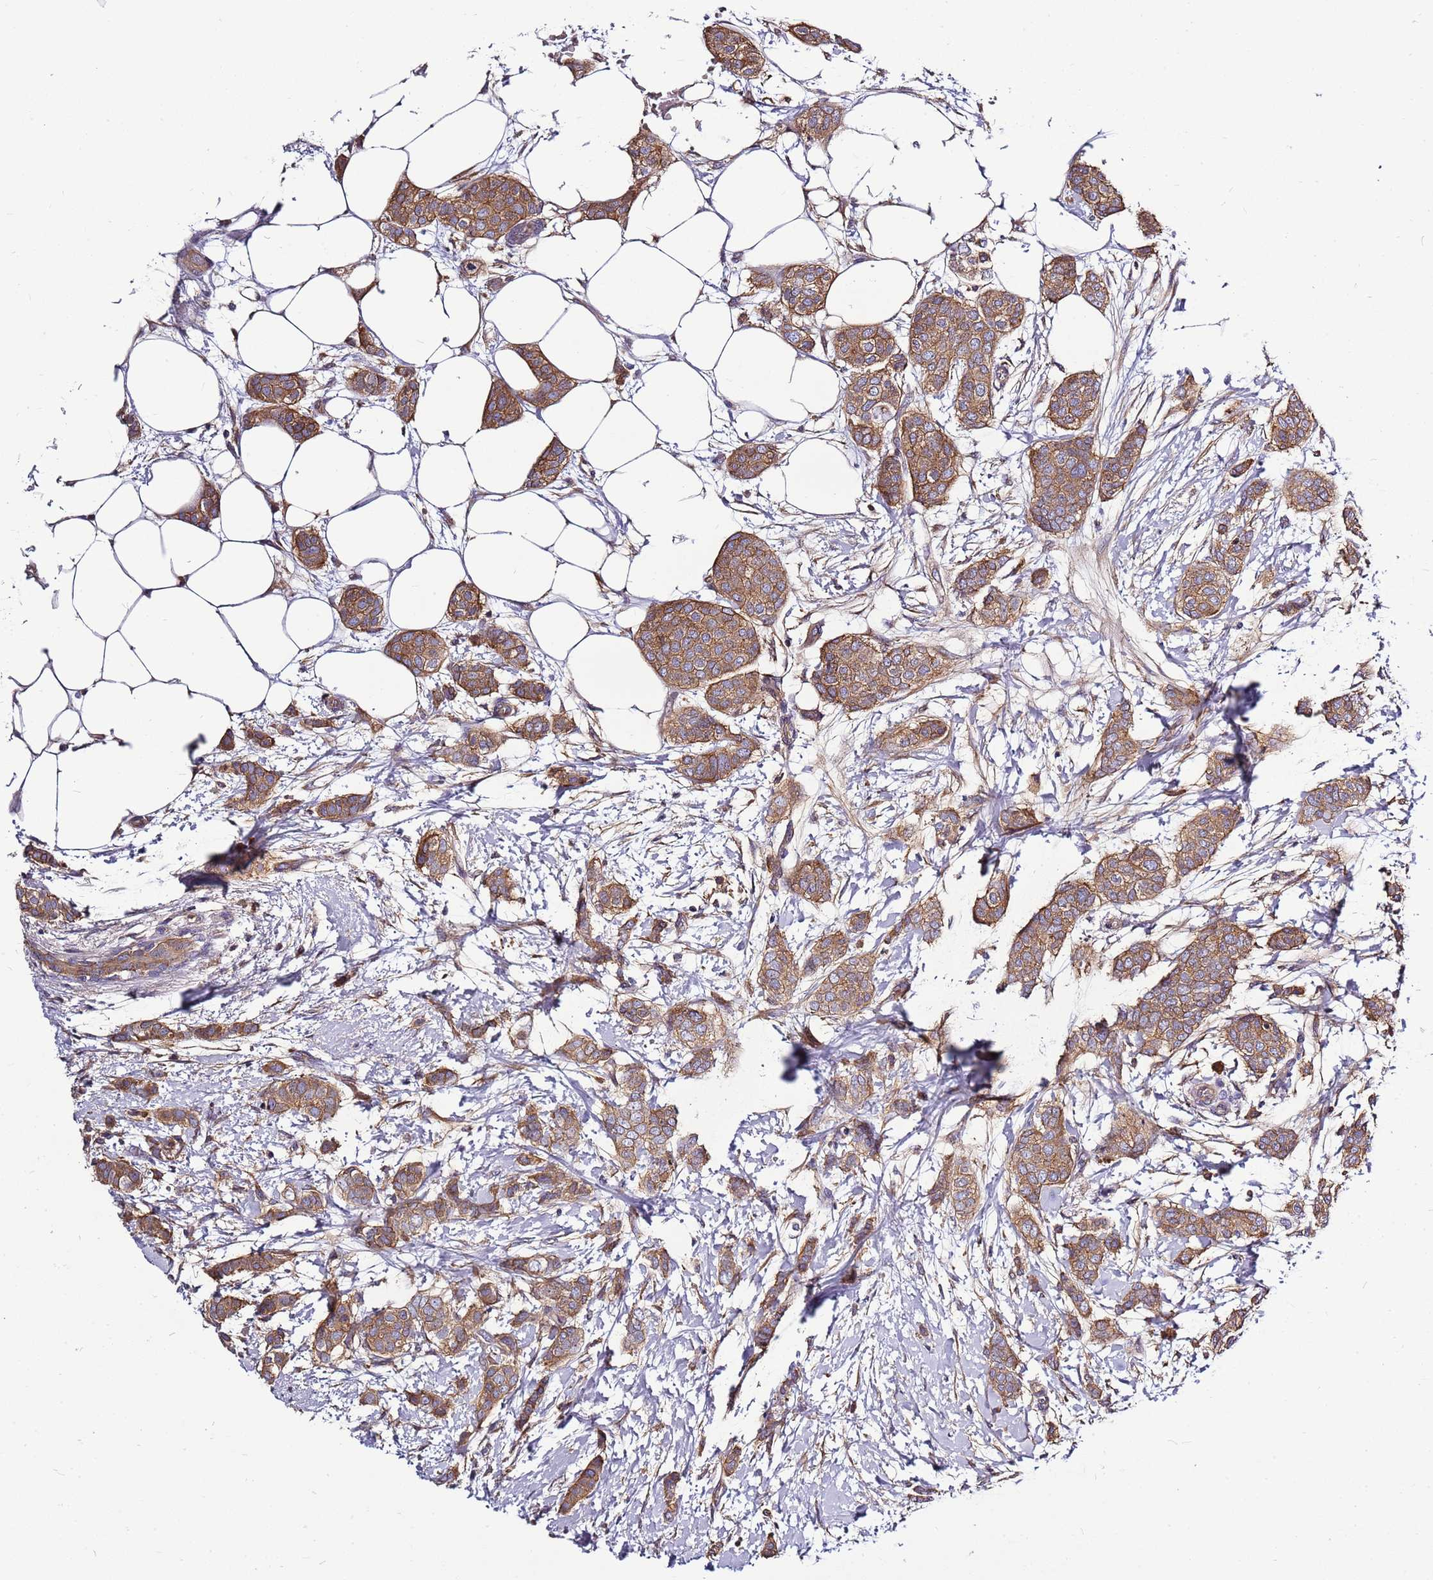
{"staining": {"intensity": "moderate", "quantity": ">75%", "location": "cytoplasmic/membranous"}, "tissue": "breast cancer", "cell_type": "Tumor cells", "image_type": "cancer", "snomed": [{"axis": "morphology", "description": "Duct carcinoma"}, {"axis": "topography", "description": "Breast"}], "caption": "A high-resolution image shows immunohistochemistry (IHC) staining of breast cancer (intraductal carcinoma), which demonstrates moderate cytoplasmic/membranous expression in approximately >75% of tumor cells. (Brightfield microscopy of DAB IHC at high magnification).", "gene": "ATXN2L", "patient": {"sex": "female", "age": 72}}